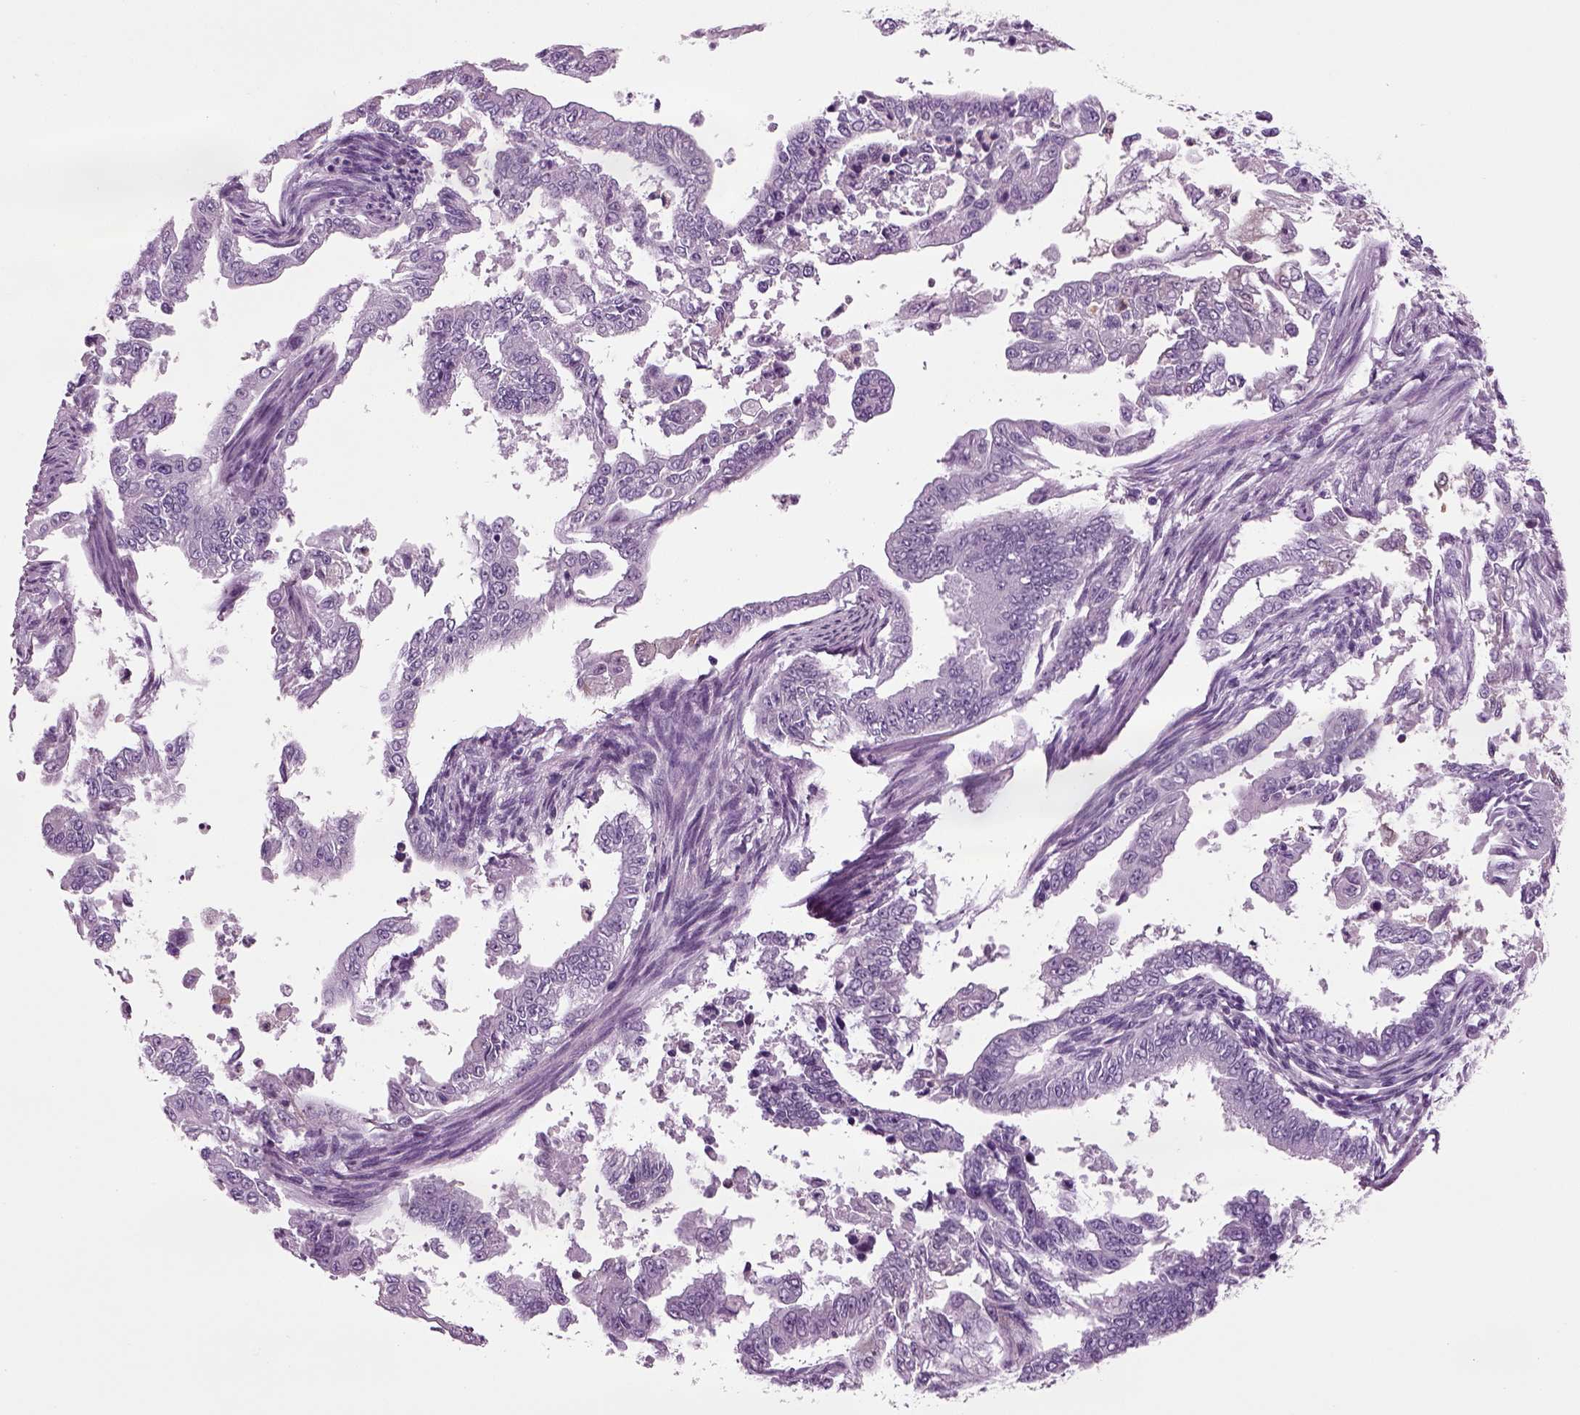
{"staining": {"intensity": "negative", "quantity": "none", "location": "none"}, "tissue": "endometrial cancer", "cell_type": "Tumor cells", "image_type": "cancer", "snomed": [{"axis": "morphology", "description": "Adenocarcinoma, NOS"}, {"axis": "topography", "description": "Uterus"}], "caption": "An immunohistochemistry (IHC) image of endometrial cancer is shown. There is no staining in tumor cells of endometrial cancer. Brightfield microscopy of immunohistochemistry (IHC) stained with DAB (3,3'-diaminobenzidine) (brown) and hematoxylin (blue), captured at high magnification.", "gene": "CRABP1", "patient": {"sex": "female", "age": 59}}